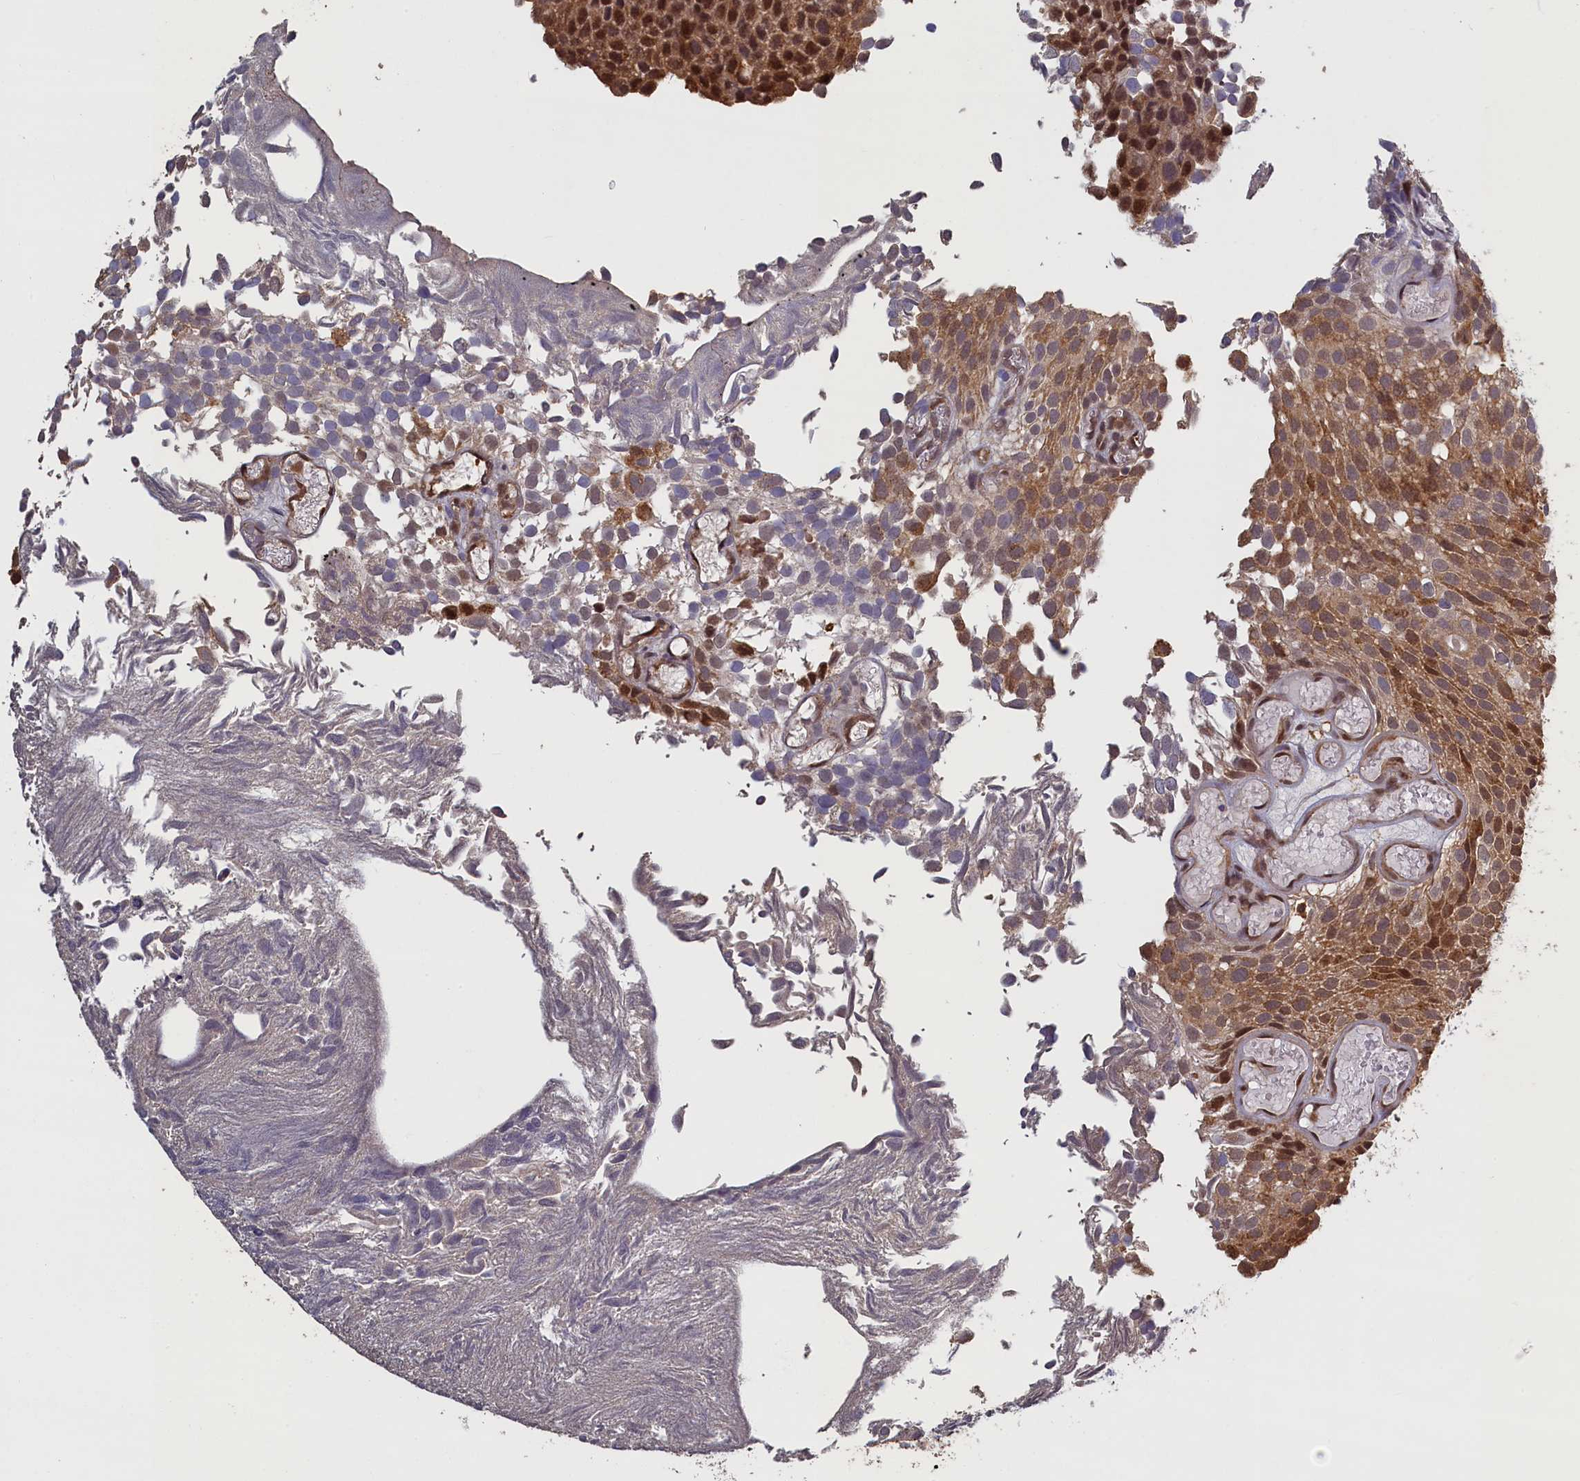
{"staining": {"intensity": "strong", "quantity": "25%-75%", "location": "cytoplasmic/membranous,nuclear"}, "tissue": "urothelial cancer", "cell_type": "Tumor cells", "image_type": "cancer", "snomed": [{"axis": "morphology", "description": "Urothelial carcinoma, Low grade"}, {"axis": "topography", "description": "Urinary bladder"}], "caption": "An immunohistochemistry (IHC) image of tumor tissue is shown. Protein staining in brown highlights strong cytoplasmic/membranous and nuclear positivity in urothelial cancer within tumor cells.", "gene": "UCHL3", "patient": {"sex": "male", "age": 89}}